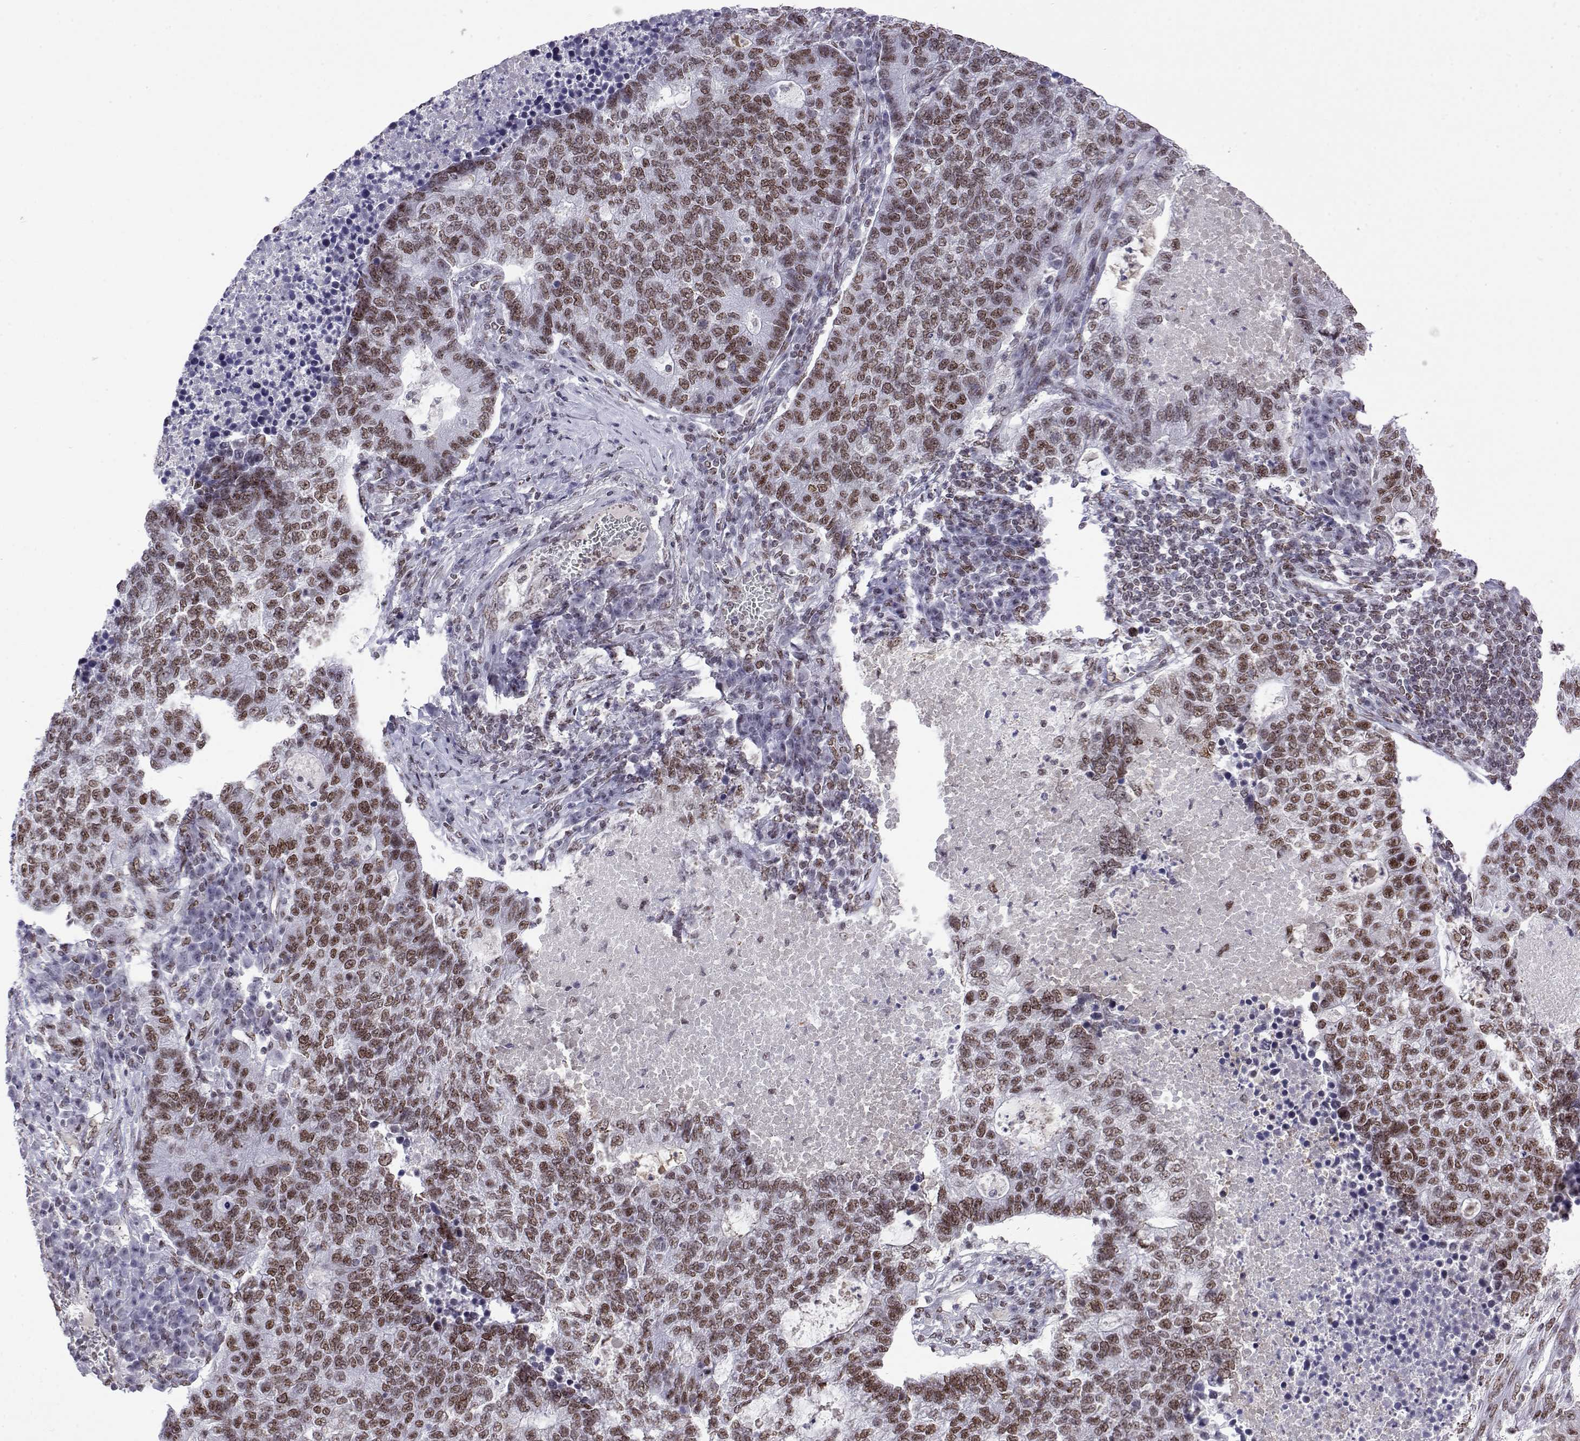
{"staining": {"intensity": "moderate", "quantity": ">75%", "location": "nuclear"}, "tissue": "lung cancer", "cell_type": "Tumor cells", "image_type": "cancer", "snomed": [{"axis": "morphology", "description": "Adenocarcinoma, NOS"}, {"axis": "topography", "description": "Lung"}], "caption": "Lung adenocarcinoma stained with immunohistochemistry (IHC) demonstrates moderate nuclear expression in approximately >75% of tumor cells. (DAB (3,3'-diaminobenzidine) IHC, brown staining for protein, blue staining for nuclei).", "gene": "POLDIP3", "patient": {"sex": "male", "age": 57}}